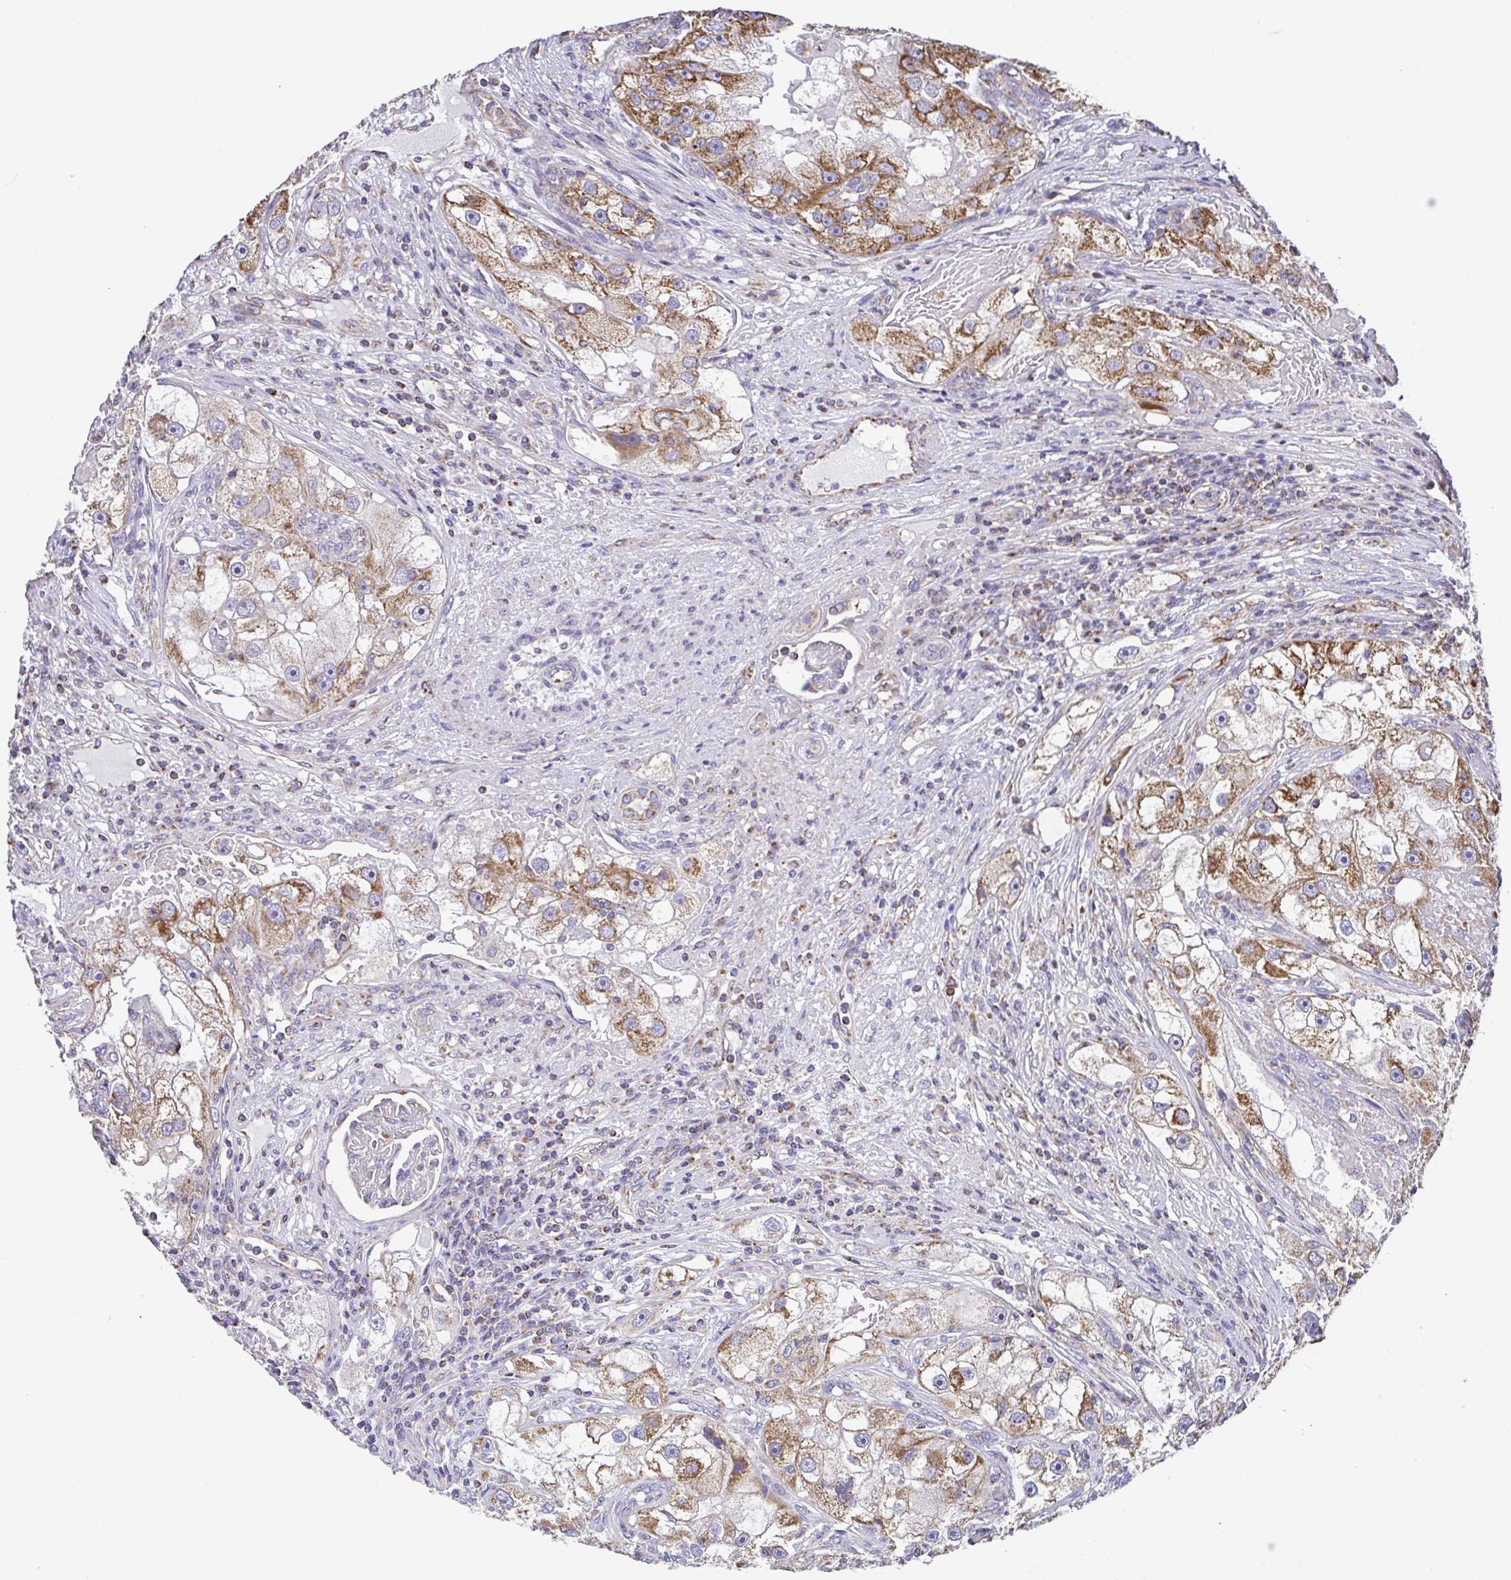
{"staining": {"intensity": "moderate", "quantity": ">75%", "location": "cytoplasmic/membranous"}, "tissue": "renal cancer", "cell_type": "Tumor cells", "image_type": "cancer", "snomed": [{"axis": "morphology", "description": "Adenocarcinoma, NOS"}, {"axis": "topography", "description": "Kidney"}], "caption": "DAB (3,3'-diaminobenzidine) immunohistochemical staining of human adenocarcinoma (renal) shows moderate cytoplasmic/membranous protein staining in approximately >75% of tumor cells.", "gene": "GINM1", "patient": {"sex": "male", "age": 63}}